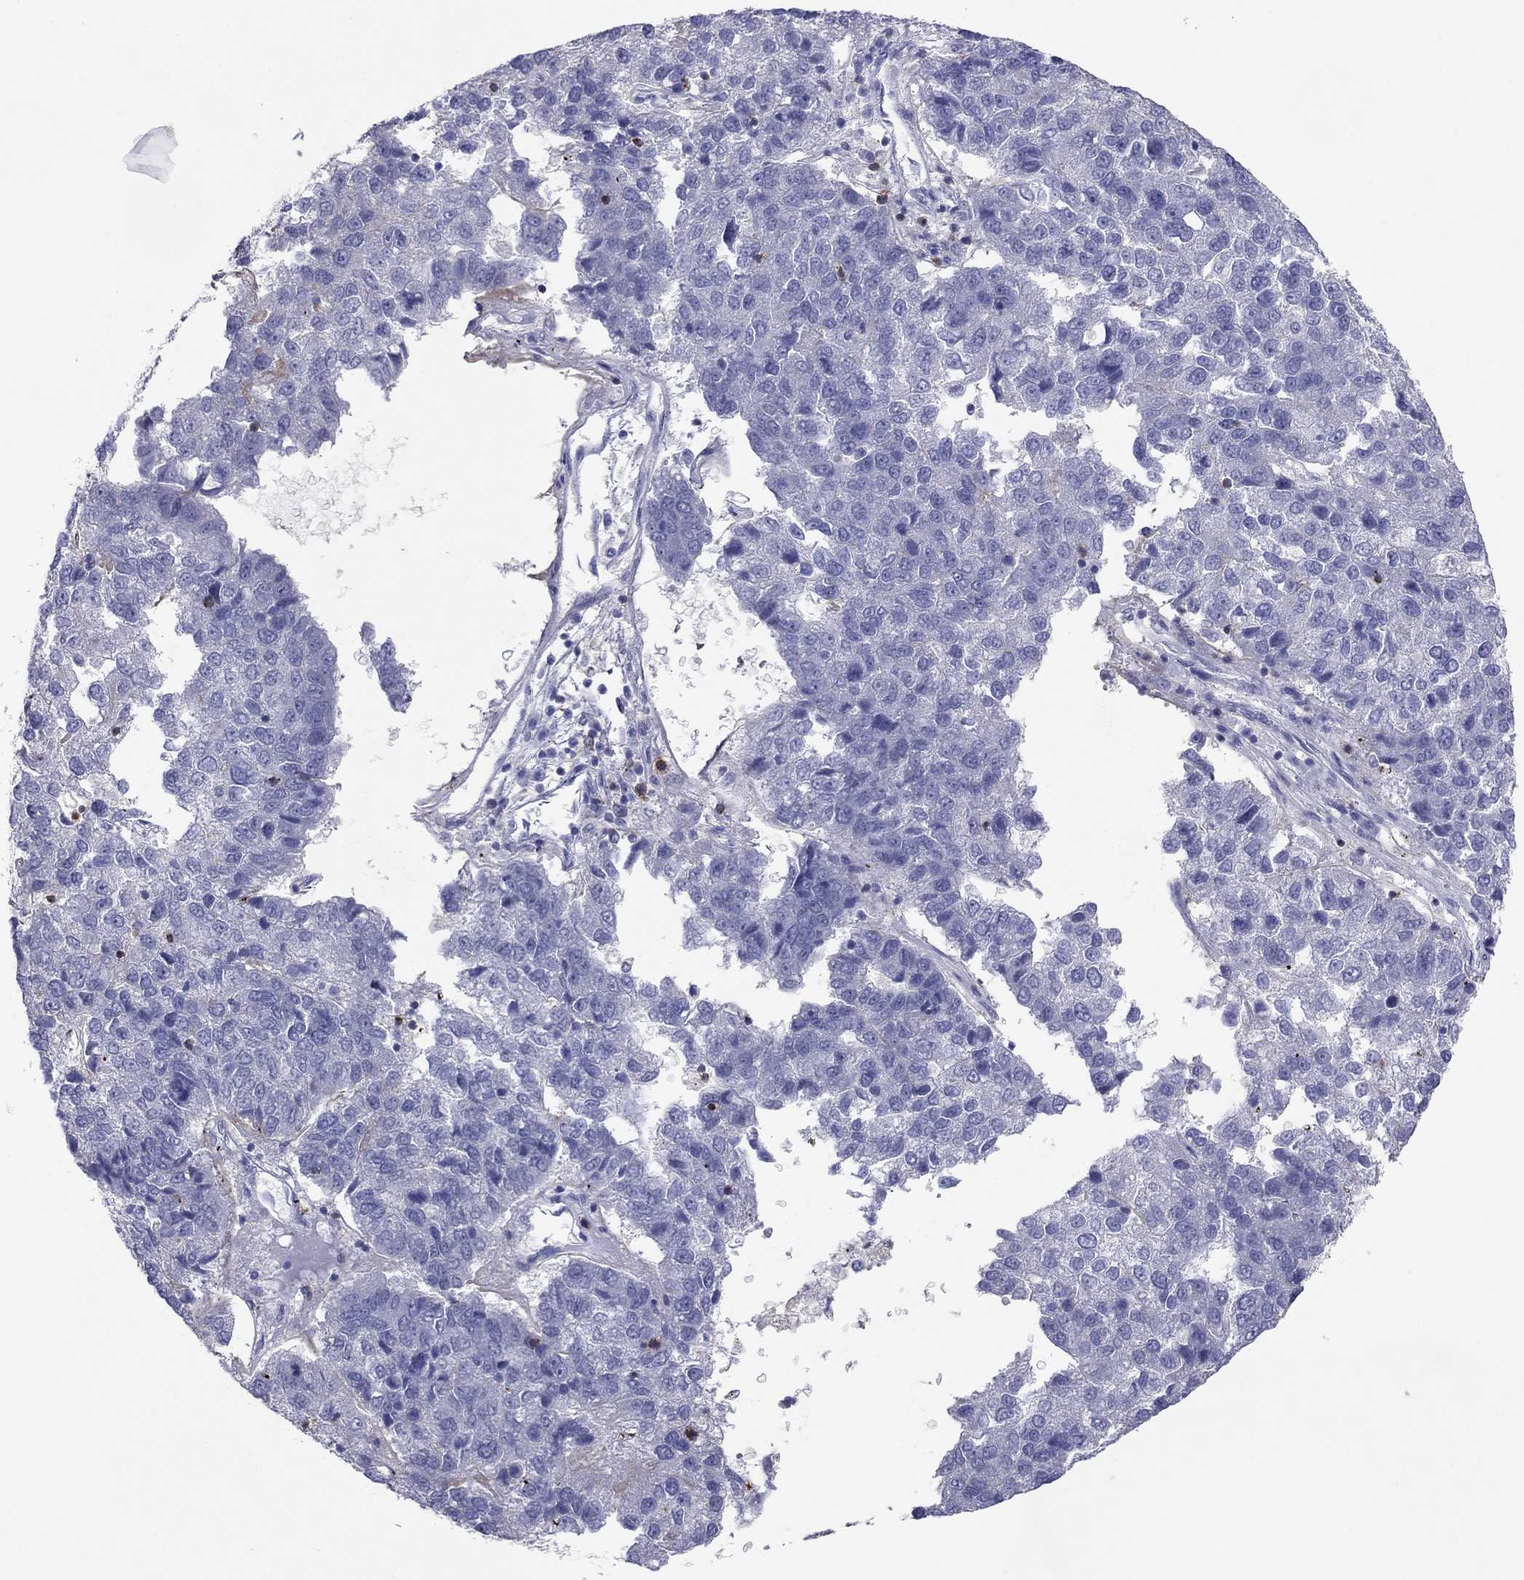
{"staining": {"intensity": "negative", "quantity": "none", "location": "none"}, "tissue": "pancreatic cancer", "cell_type": "Tumor cells", "image_type": "cancer", "snomed": [{"axis": "morphology", "description": "Adenocarcinoma, NOS"}, {"axis": "topography", "description": "Pancreas"}], "caption": "This is a histopathology image of immunohistochemistry staining of adenocarcinoma (pancreatic), which shows no positivity in tumor cells. (DAB (3,3'-diaminobenzidine) immunohistochemistry (IHC), high magnification).", "gene": "ITGAE", "patient": {"sex": "female", "age": 61}}